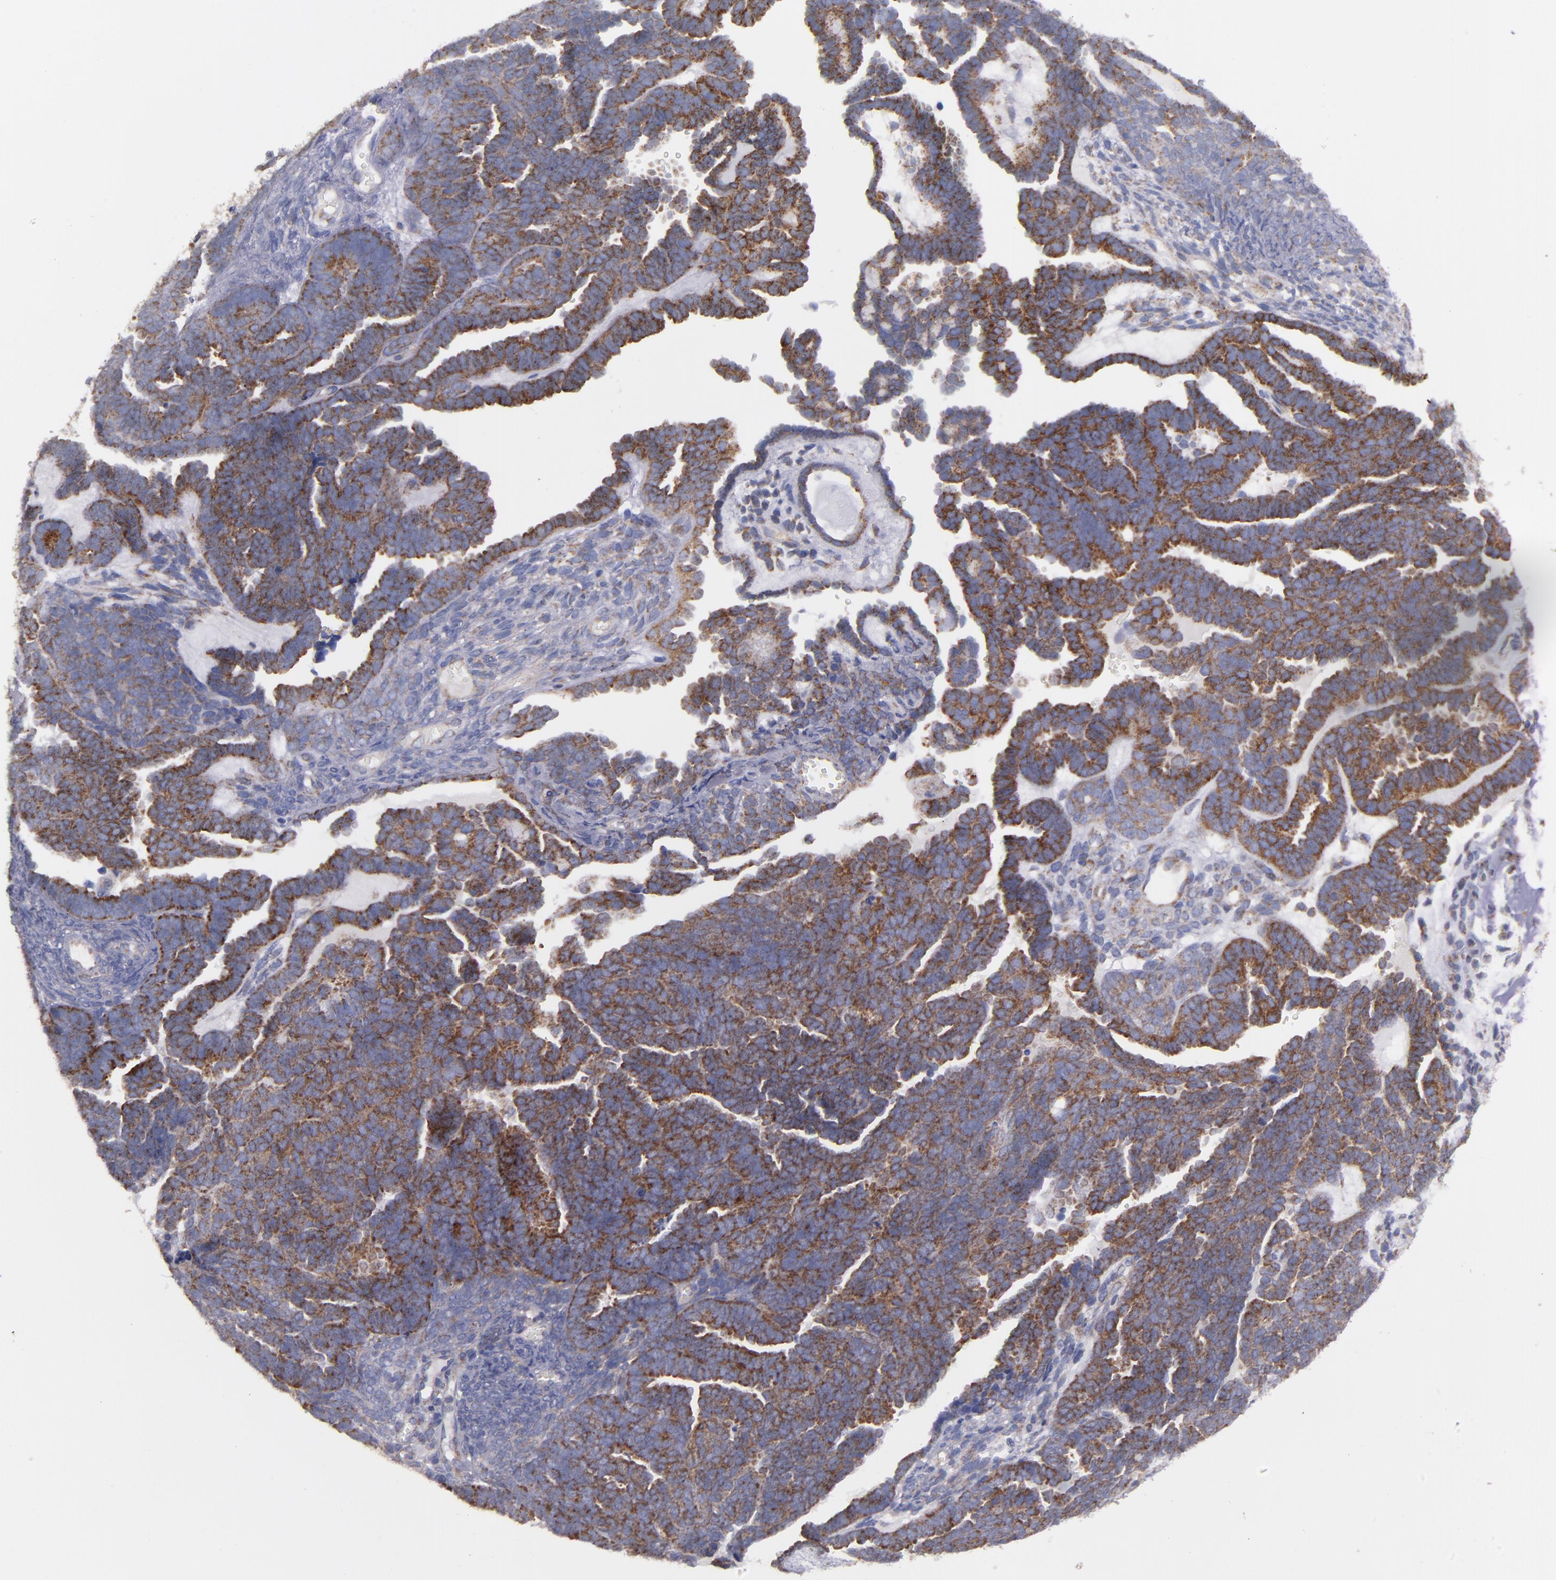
{"staining": {"intensity": "moderate", "quantity": ">75%", "location": "cytoplasmic/membranous"}, "tissue": "endometrial cancer", "cell_type": "Tumor cells", "image_type": "cancer", "snomed": [{"axis": "morphology", "description": "Neoplasm, malignant, NOS"}, {"axis": "topography", "description": "Endometrium"}], "caption": "Endometrial cancer stained with DAB IHC demonstrates medium levels of moderate cytoplasmic/membranous staining in about >75% of tumor cells.", "gene": "CLTA", "patient": {"sex": "female", "age": 74}}